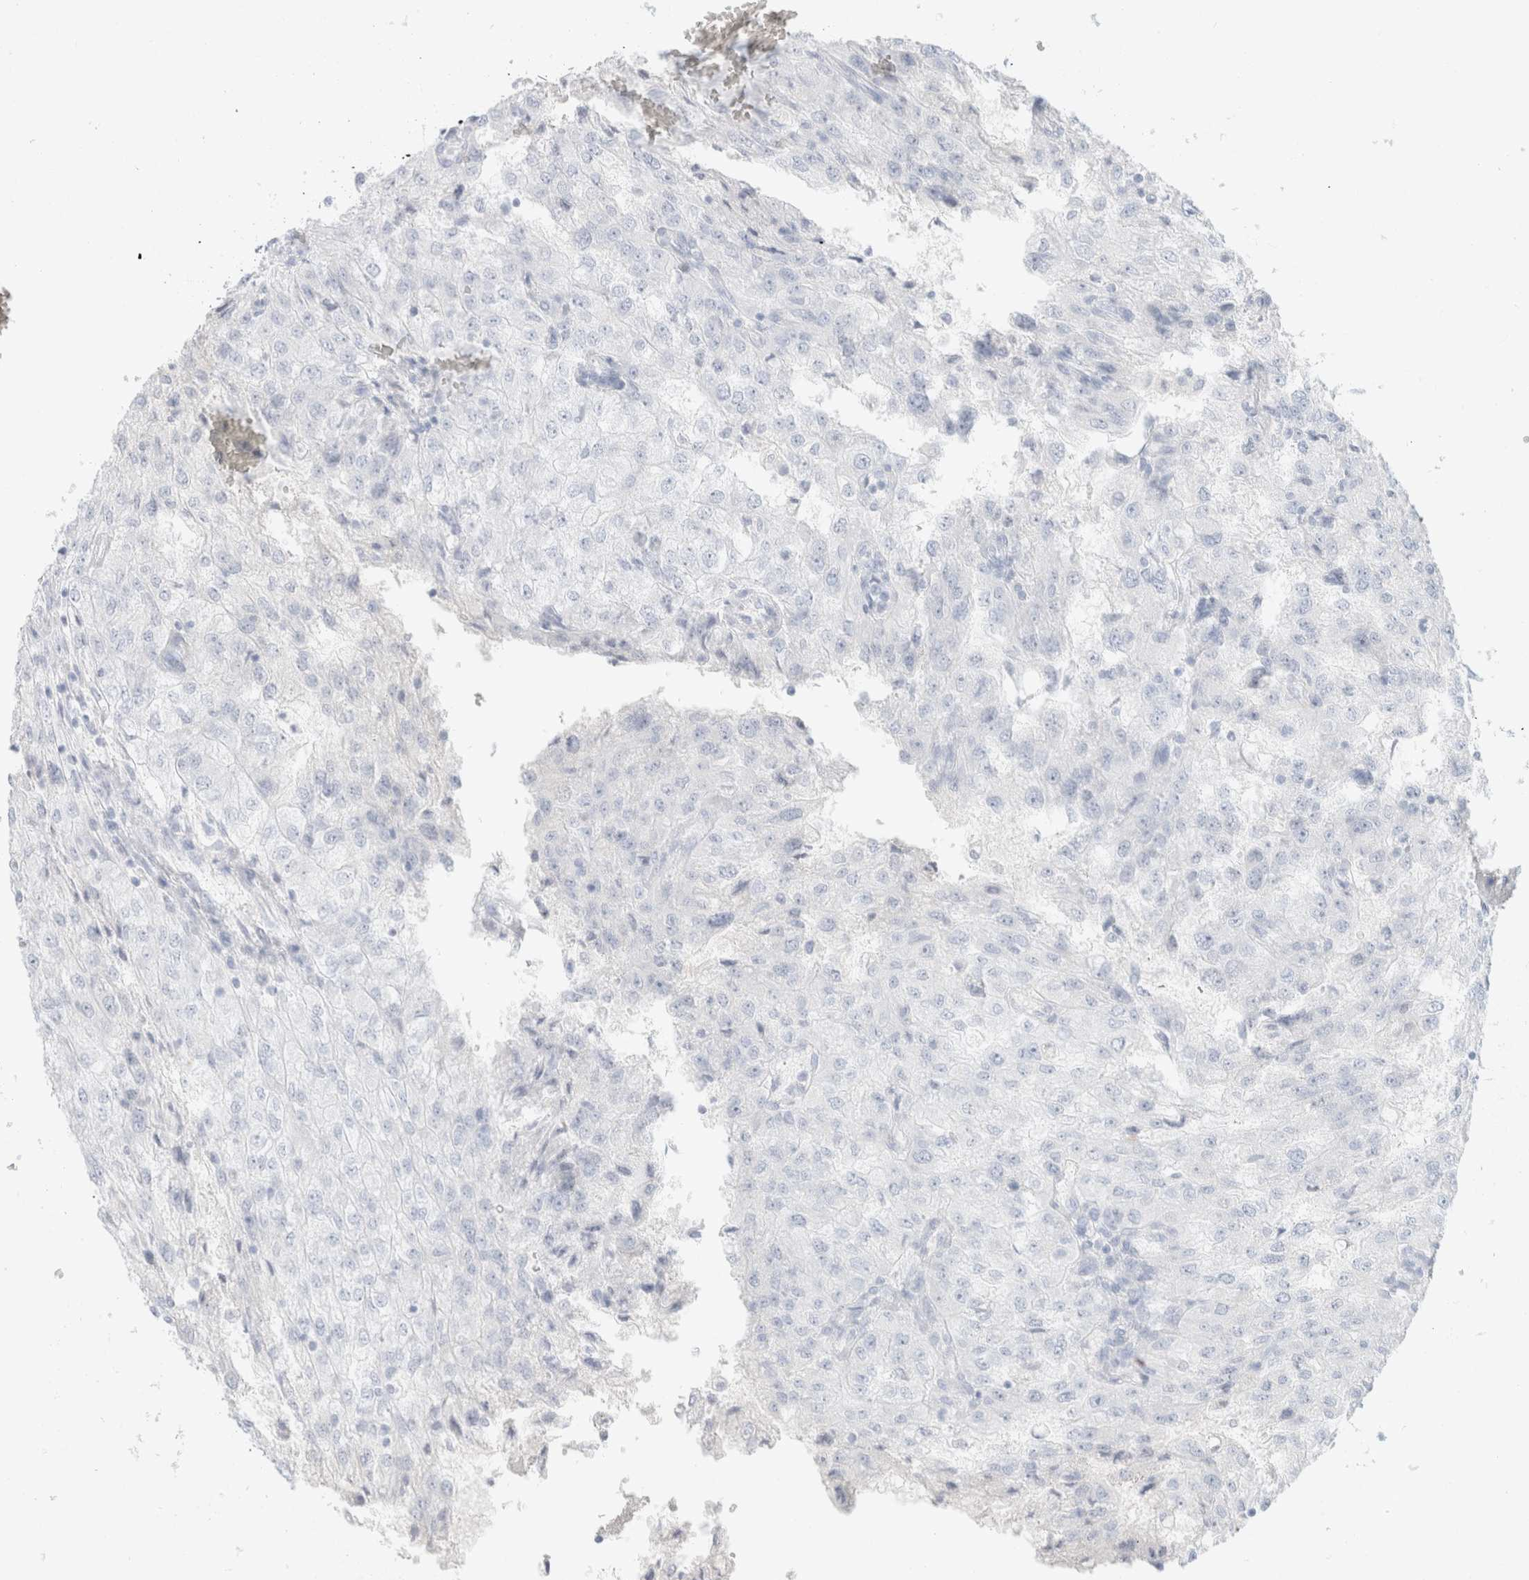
{"staining": {"intensity": "negative", "quantity": "none", "location": "none"}, "tissue": "renal cancer", "cell_type": "Tumor cells", "image_type": "cancer", "snomed": [{"axis": "morphology", "description": "Adenocarcinoma, NOS"}, {"axis": "topography", "description": "Kidney"}], "caption": "The photomicrograph displays no staining of tumor cells in renal cancer (adenocarcinoma). (Immunohistochemistry, brightfield microscopy, high magnification).", "gene": "CPQ", "patient": {"sex": "female", "age": 54}}